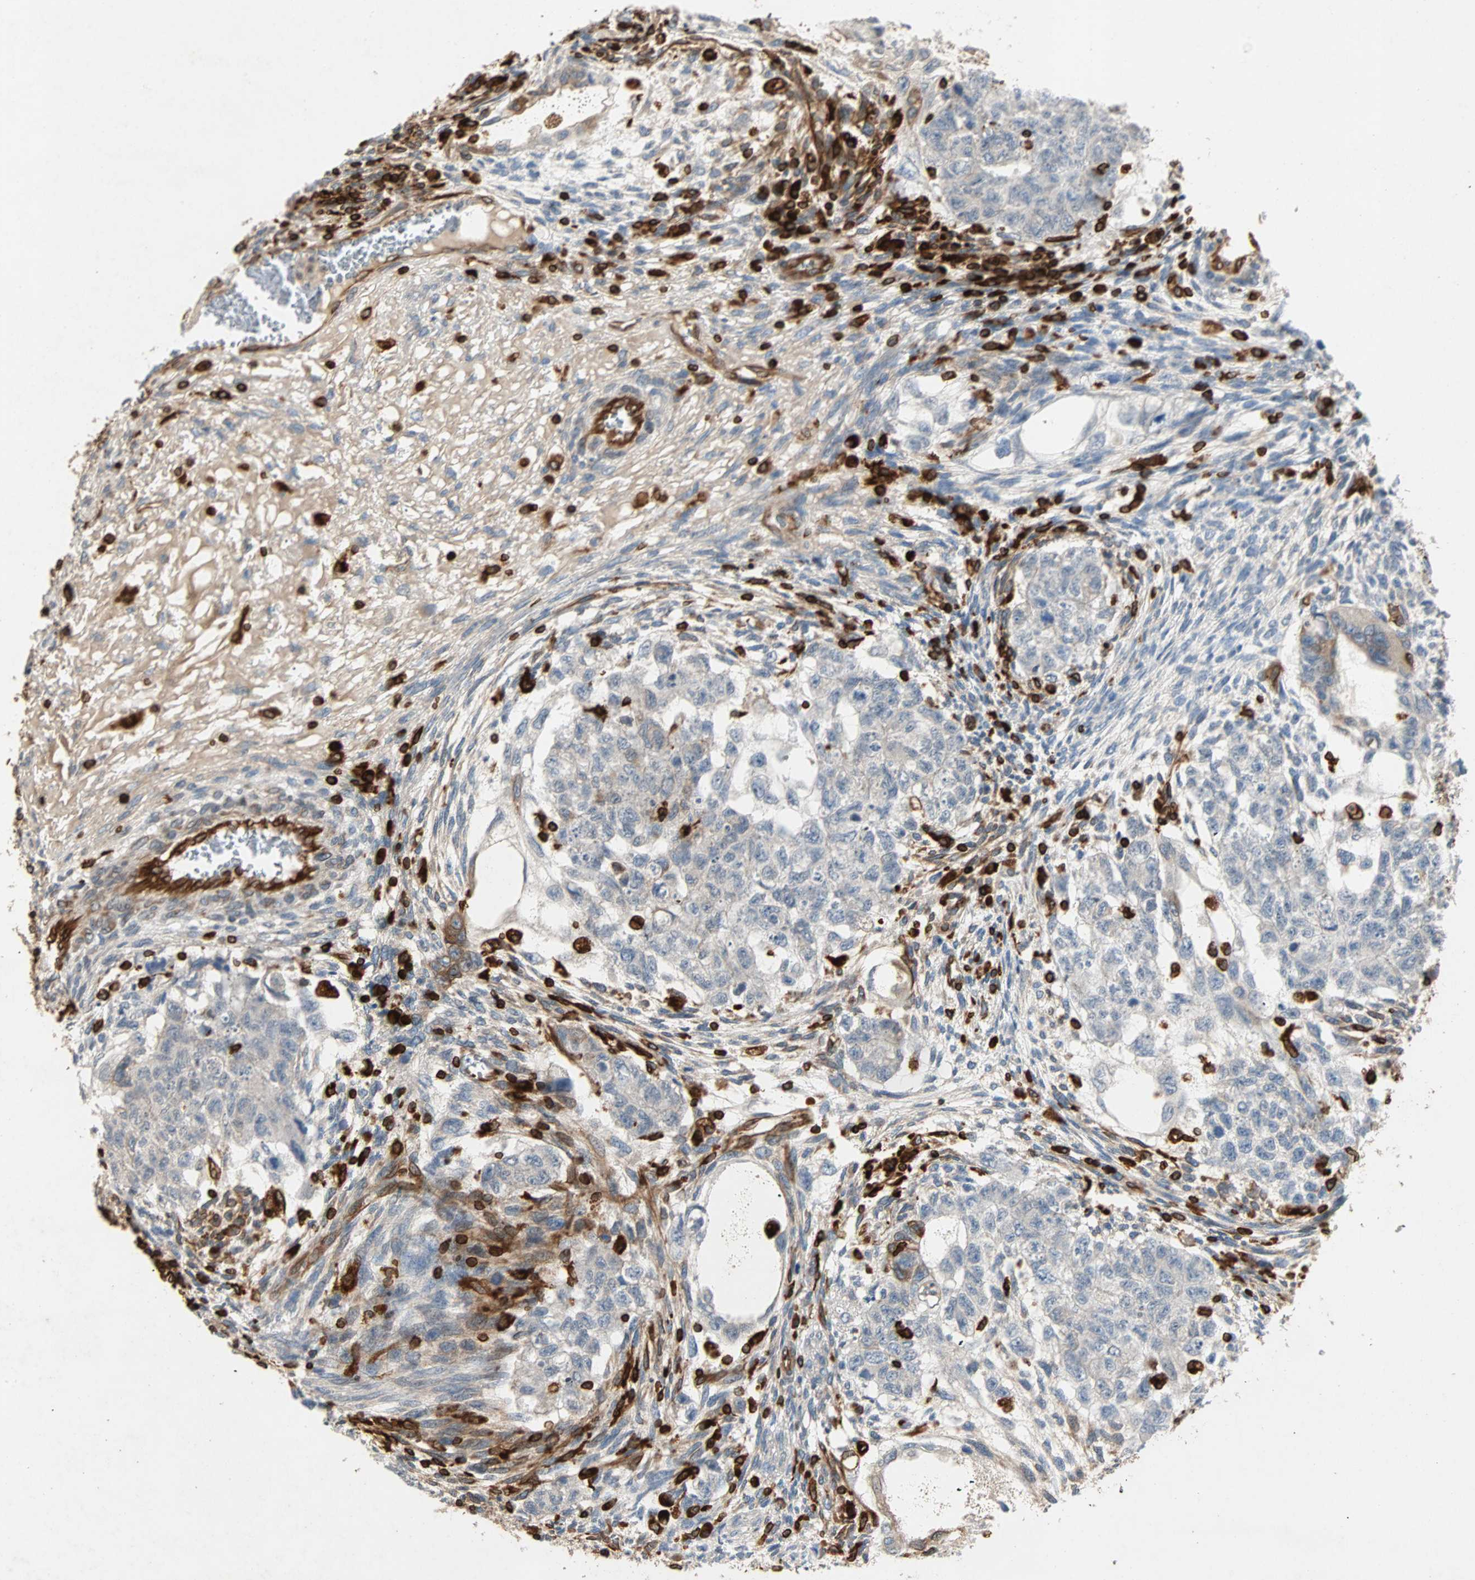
{"staining": {"intensity": "weak", "quantity": "<25%", "location": "cytoplasmic/membranous"}, "tissue": "testis cancer", "cell_type": "Tumor cells", "image_type": "cancer", "snomed": [{"axis": "morphology", "description": "Normal tissue, NOS"}, {"axis": "morphology", "description": "Carcinoma, Embryonal, NOS"}, {"axis": "topography", "description": "Testis"}], "caption": "The photomicrograph demonstrates no significant expression in tumor cells of testis cancer.", "gene": "TAPBP", "patient": {"sex": "male", "age": 36}}